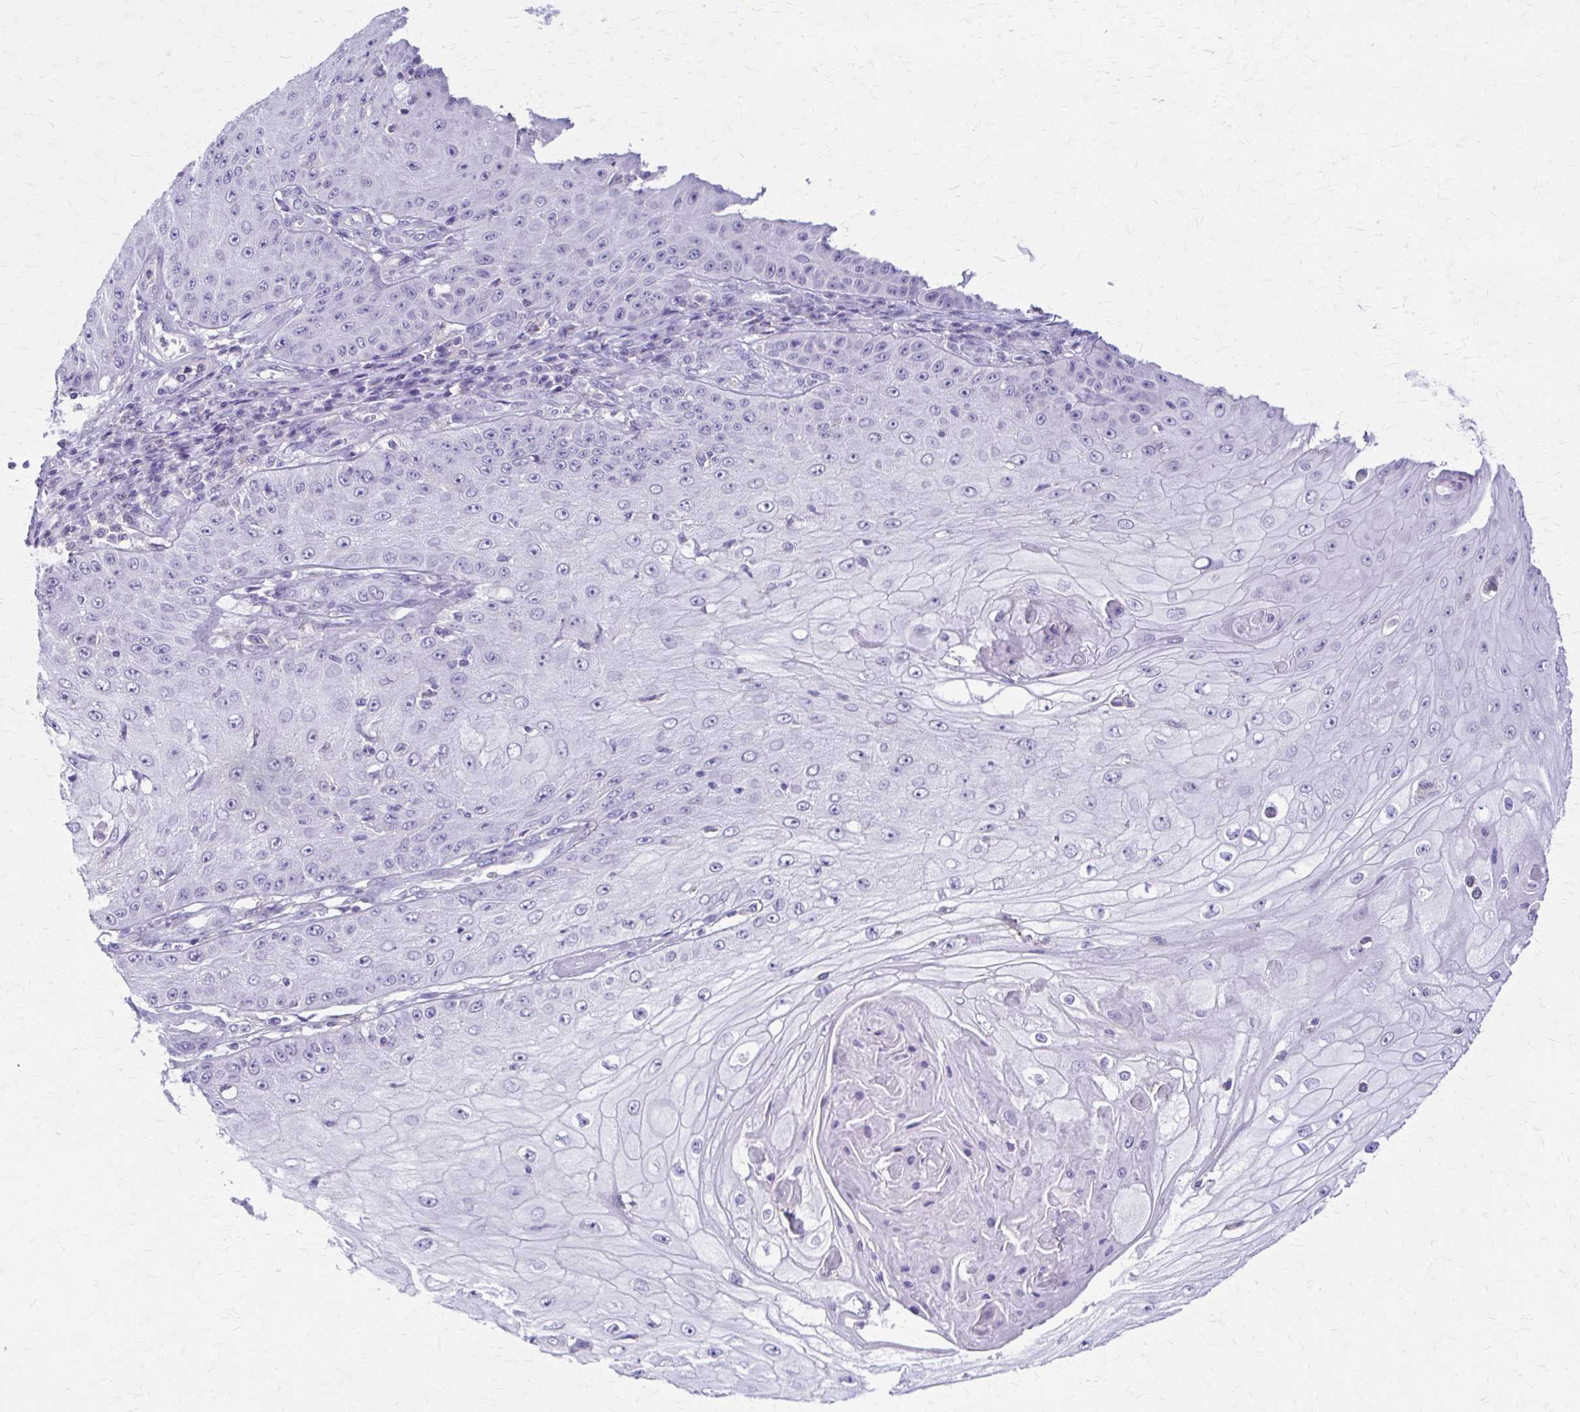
{"staining": {"intensity": "negative", "quantity": "none", "location": "none"}, "tissue": "skin cancer", "cell_type": "Tumor cells", "image_type": "cancer", "snomed": [{"axis": "morphology", "description": "Squamous cell carcinoma, NOS"}, {"axis": "topography", "description": "Skin"}], "caption": "Squamous cell carcinoma (skin) was stained to show a protein in brown. There is no significant staining in tumor cells.", "gene": "PIK3AP1", "patient": {"sex": "male", "age": 70}}